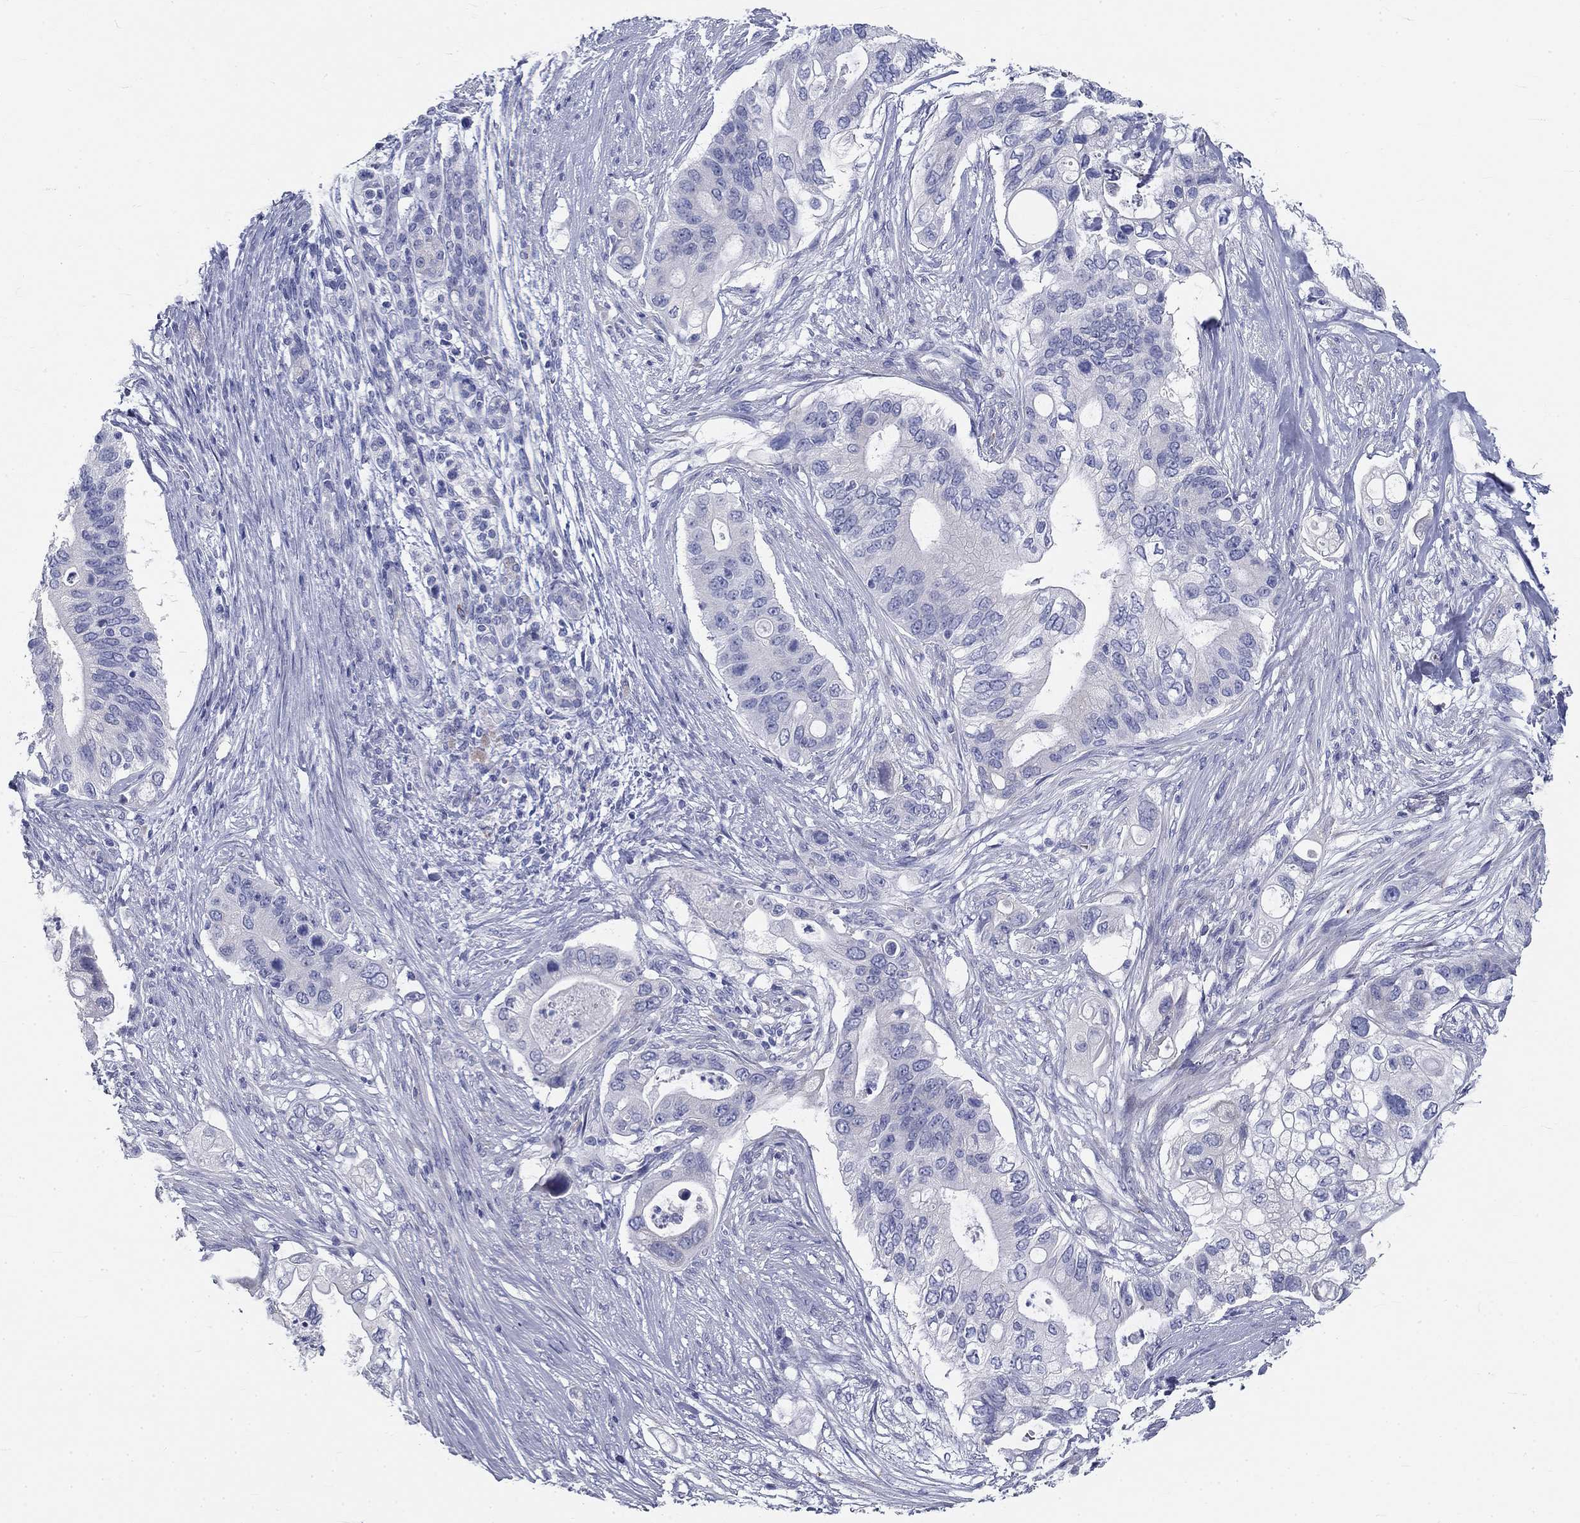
{"staining": {"intensity": "negative", "quantity": "none", "location": "none"}, "tissue": "pancreatic cancer", "cell_type": "Tumor cells", "image_type": "cancer", "snomed": [{"axis": "morphology", "description": "Adenocarcinoma, NOS"}, {"axis": "topography", "description": "Pancreas"}], "caption": "DAB (3,3'-diaminobenzidine) immunohistochemical staining of pancreatic cancer reveals no significant positivity in tumor cells. (DAB (3,3'-diaminobenzidine) immunohistochemistry visualized using brightfield microscopy, high magnification).", "gene": "GALNTL5", "patient": {"sex": "female", "age": 72}}